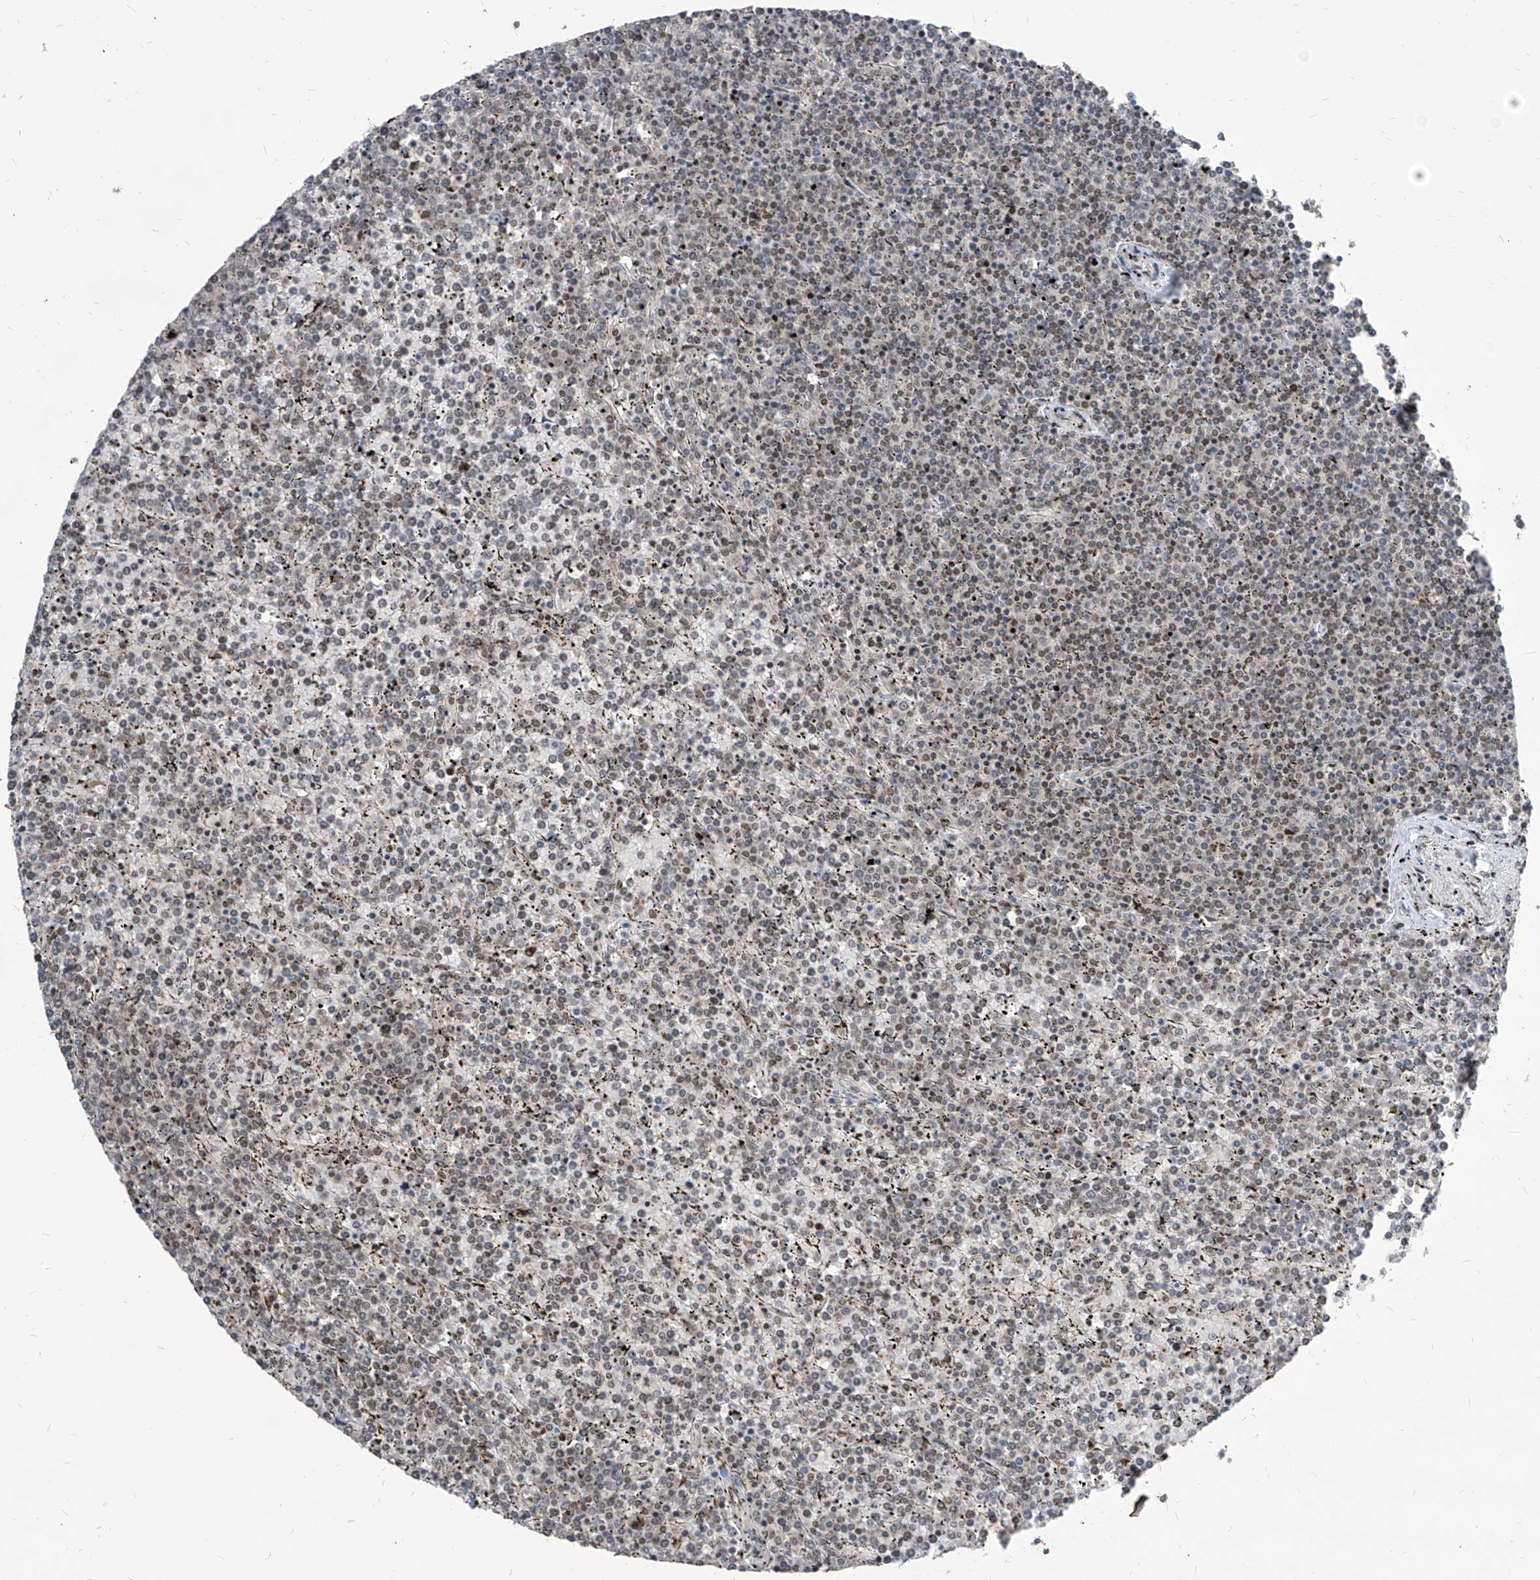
{"staining": {"intensity": "negative", "quantity": "none", "location": "none"}, "tissue": "lymphoma", "cell_type": "Tumor cells", "image_type": "cancer", "snomed": [{"axis": "morphology", "description": "Malignant lymphoma, non-Hodgkin's type, Low grade"}, {"axis": "topography", "description": "Spleen"}], "caption": "Human malignant lymphoma, non-Hodgkin's type (low-grade) stained for a protein using immunohistochemistry exhibits no staining in tumor cells.", "gene": "IRF2", "patient": {"sex": "female", "age": 19}}